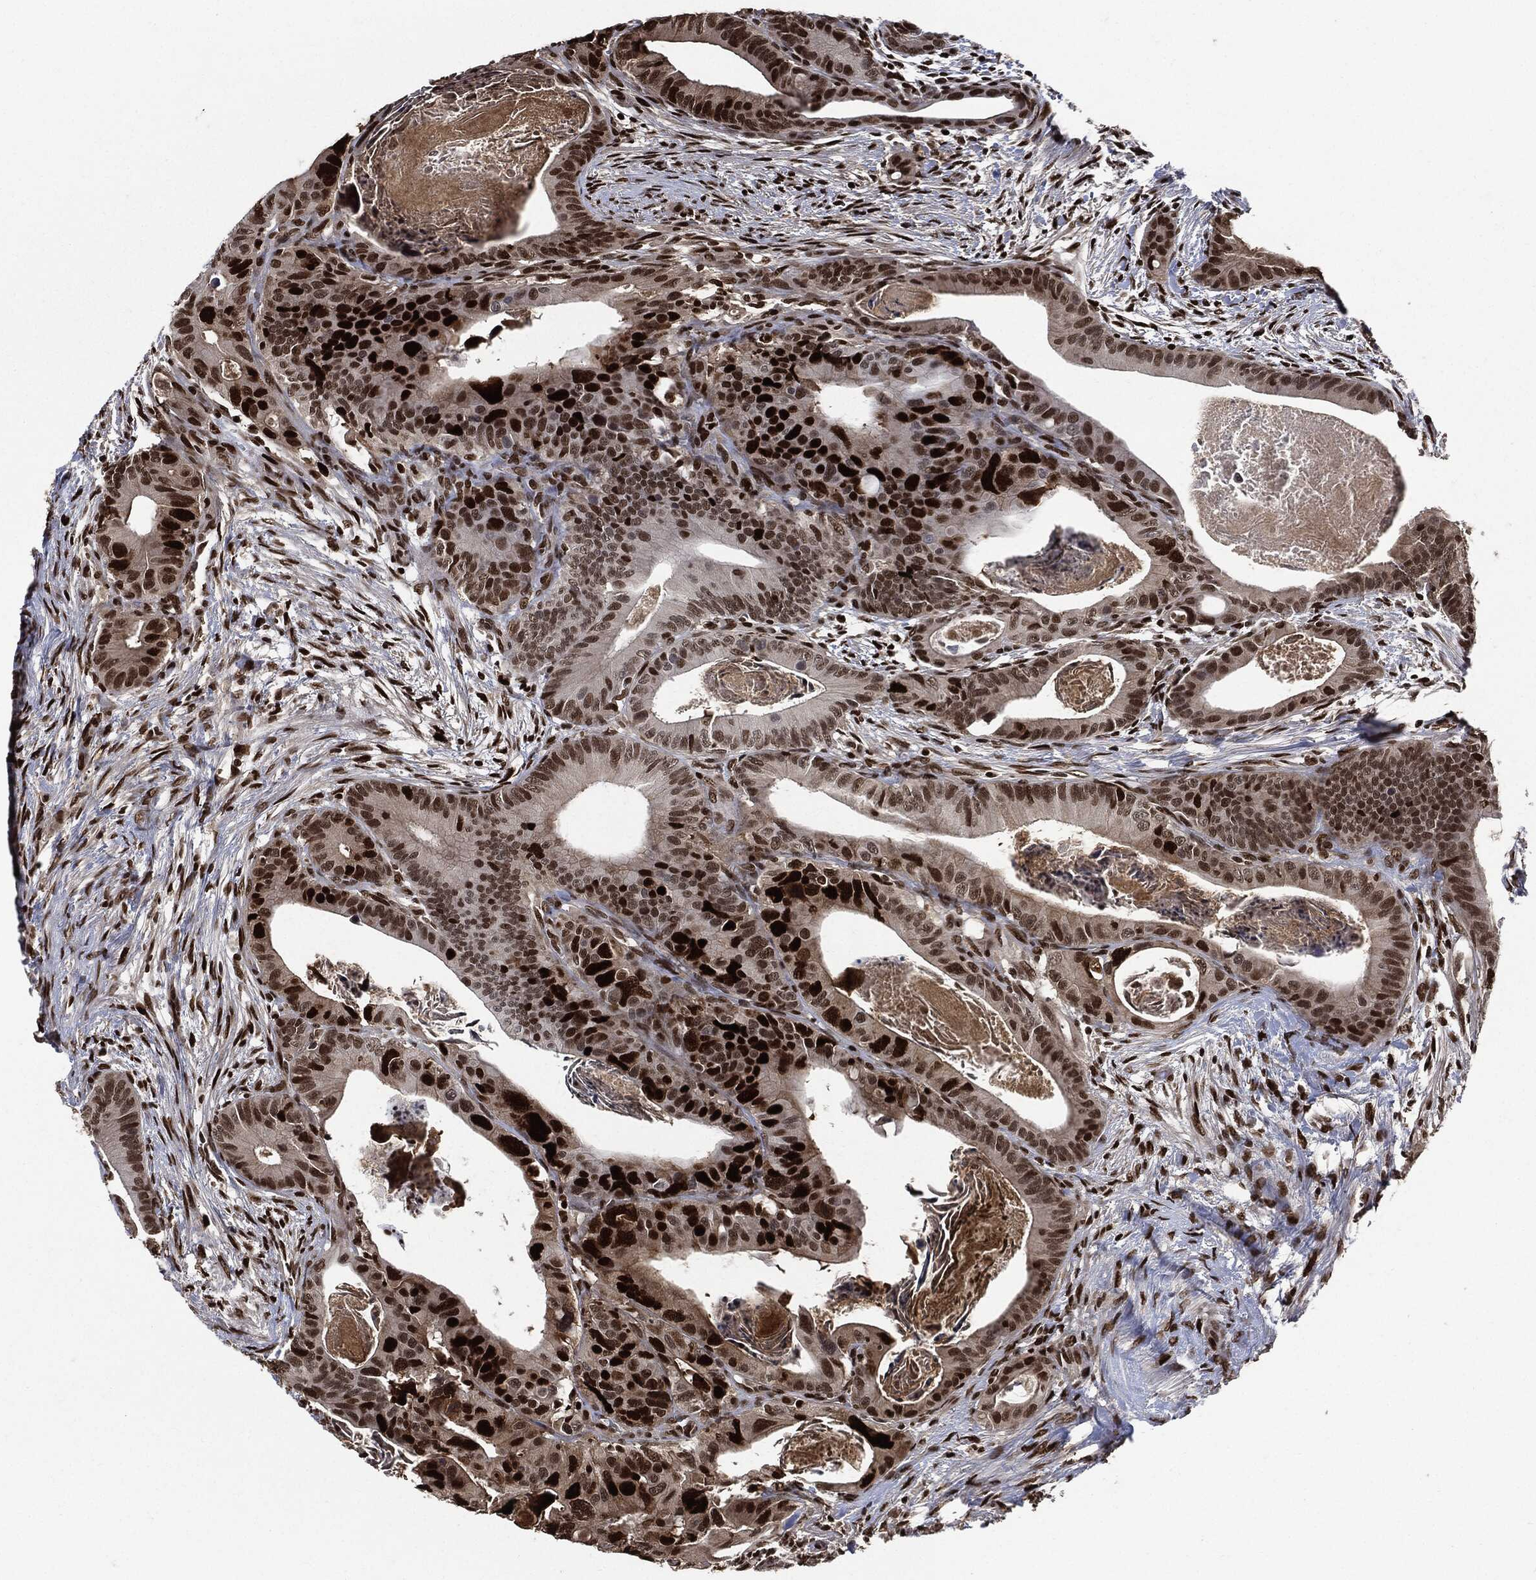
{"staining": {"intensity": "strong", "quantity": "25%-75%", "location": "nuclear"}, "tissue": "colorectal cancer", "cell_type": "Tumor cells", "image_type": "cancer", "snomed": [{"axis": "morphology", "description": "Adenocarcinoma, NOS"}, {"axis": "topography", "description": "Rectum"}], "caption": "Strong nuclear protein positivity is present in about 25%-75% of tumor cells in colorectal cancer (adenocarcinoma).", "gene": "PCNA", "patient": {"sex": "male", "age": 64}}